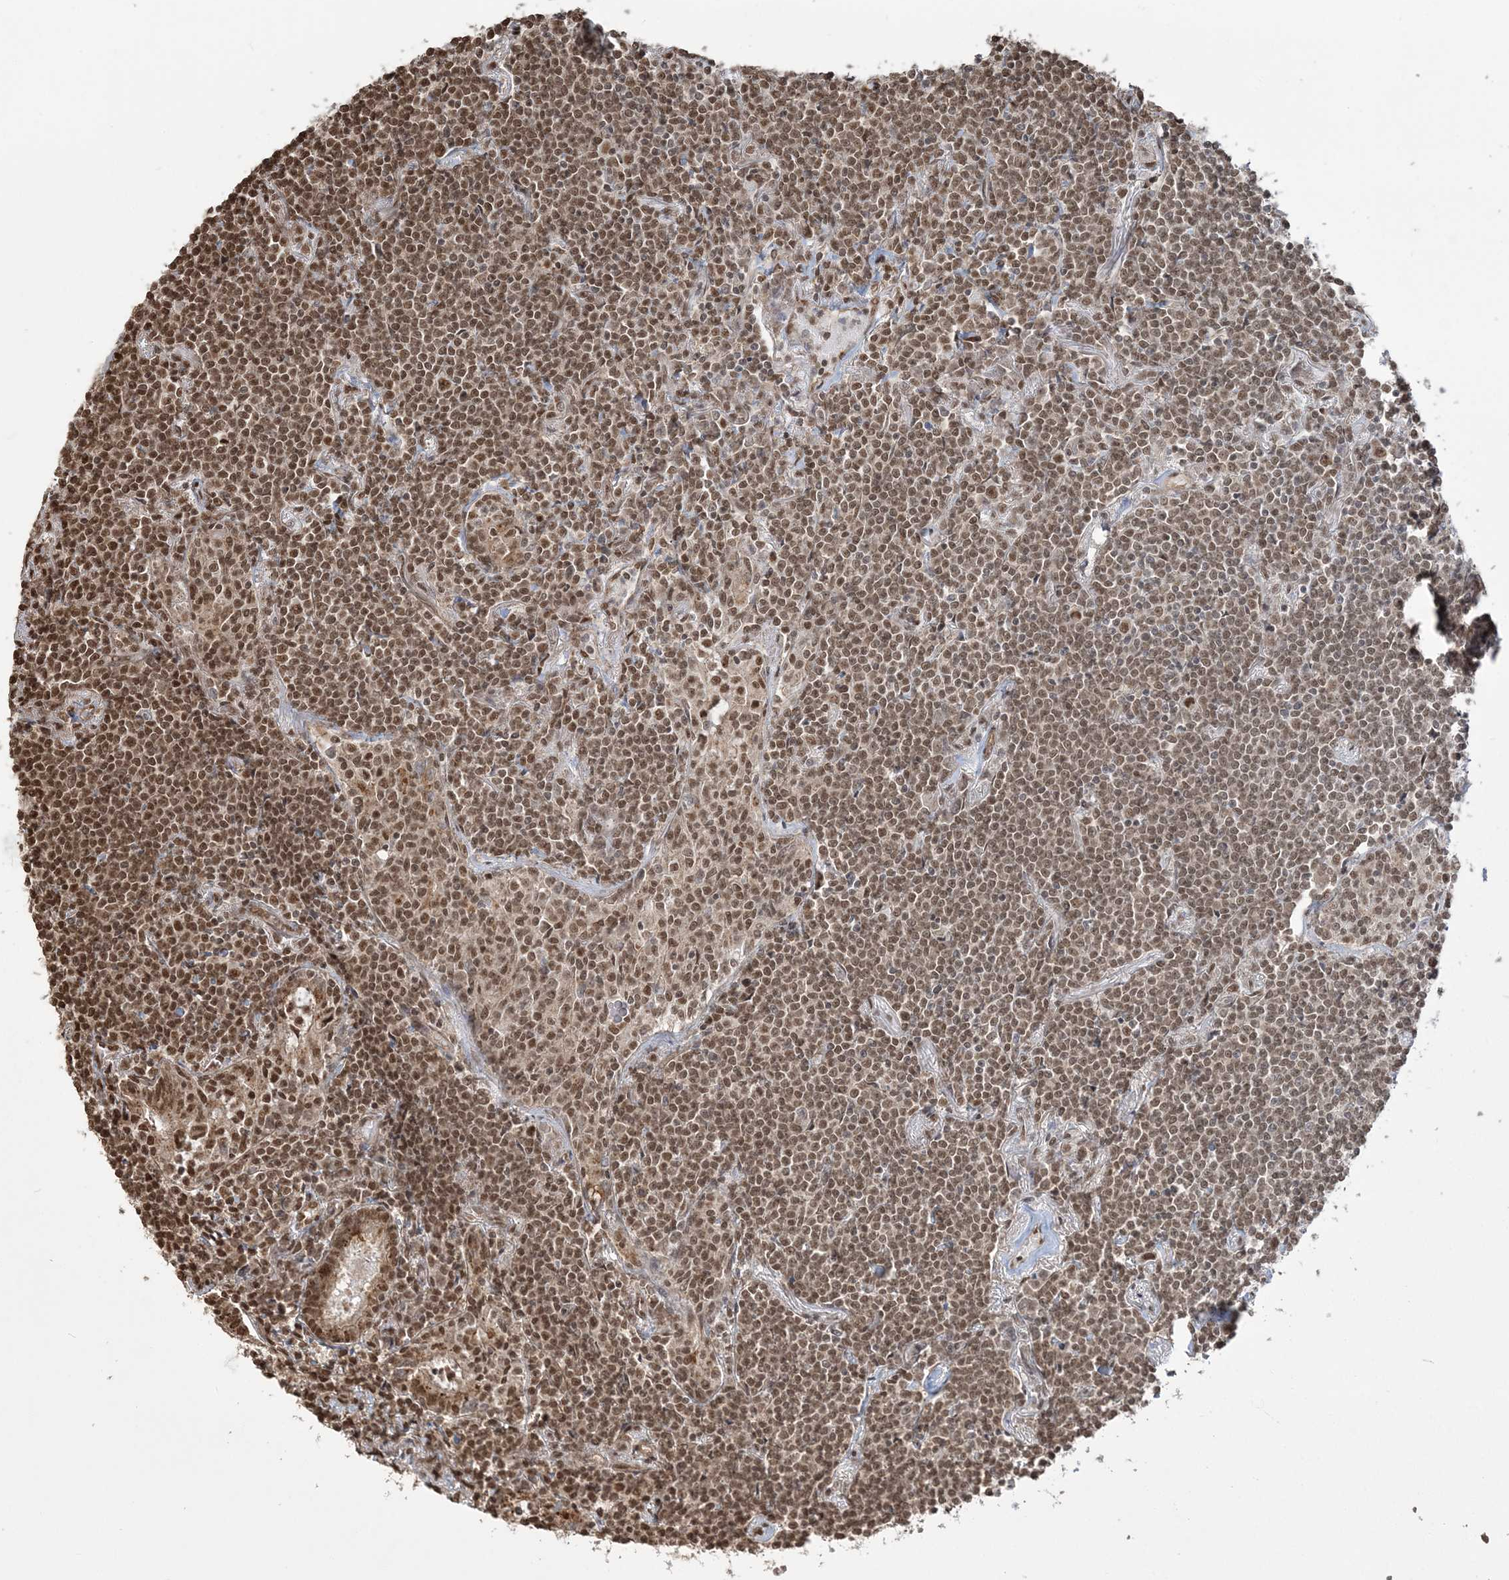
{"staining": {"intensity": "moderate", "quantity": ">75%", "location": "nuclear"}, "tissue": "lymphoma", "cell_type": "Tumor cells", "image_type": "cancer", "snomed": [{"axis": "morphology", "description": "Malignant lymphoma, non-Hodgkin's type, Low grade"}, {"axis": "topography", "description": "Lung"}], "caption": "There is medium levels of moderate nuclear positivity in tumor cells of lymphoma, as demonstrated by immunohistochemical staining (brown color).", "gene": "ZNF839", "patient": {"sex": "female", "age": 71}}